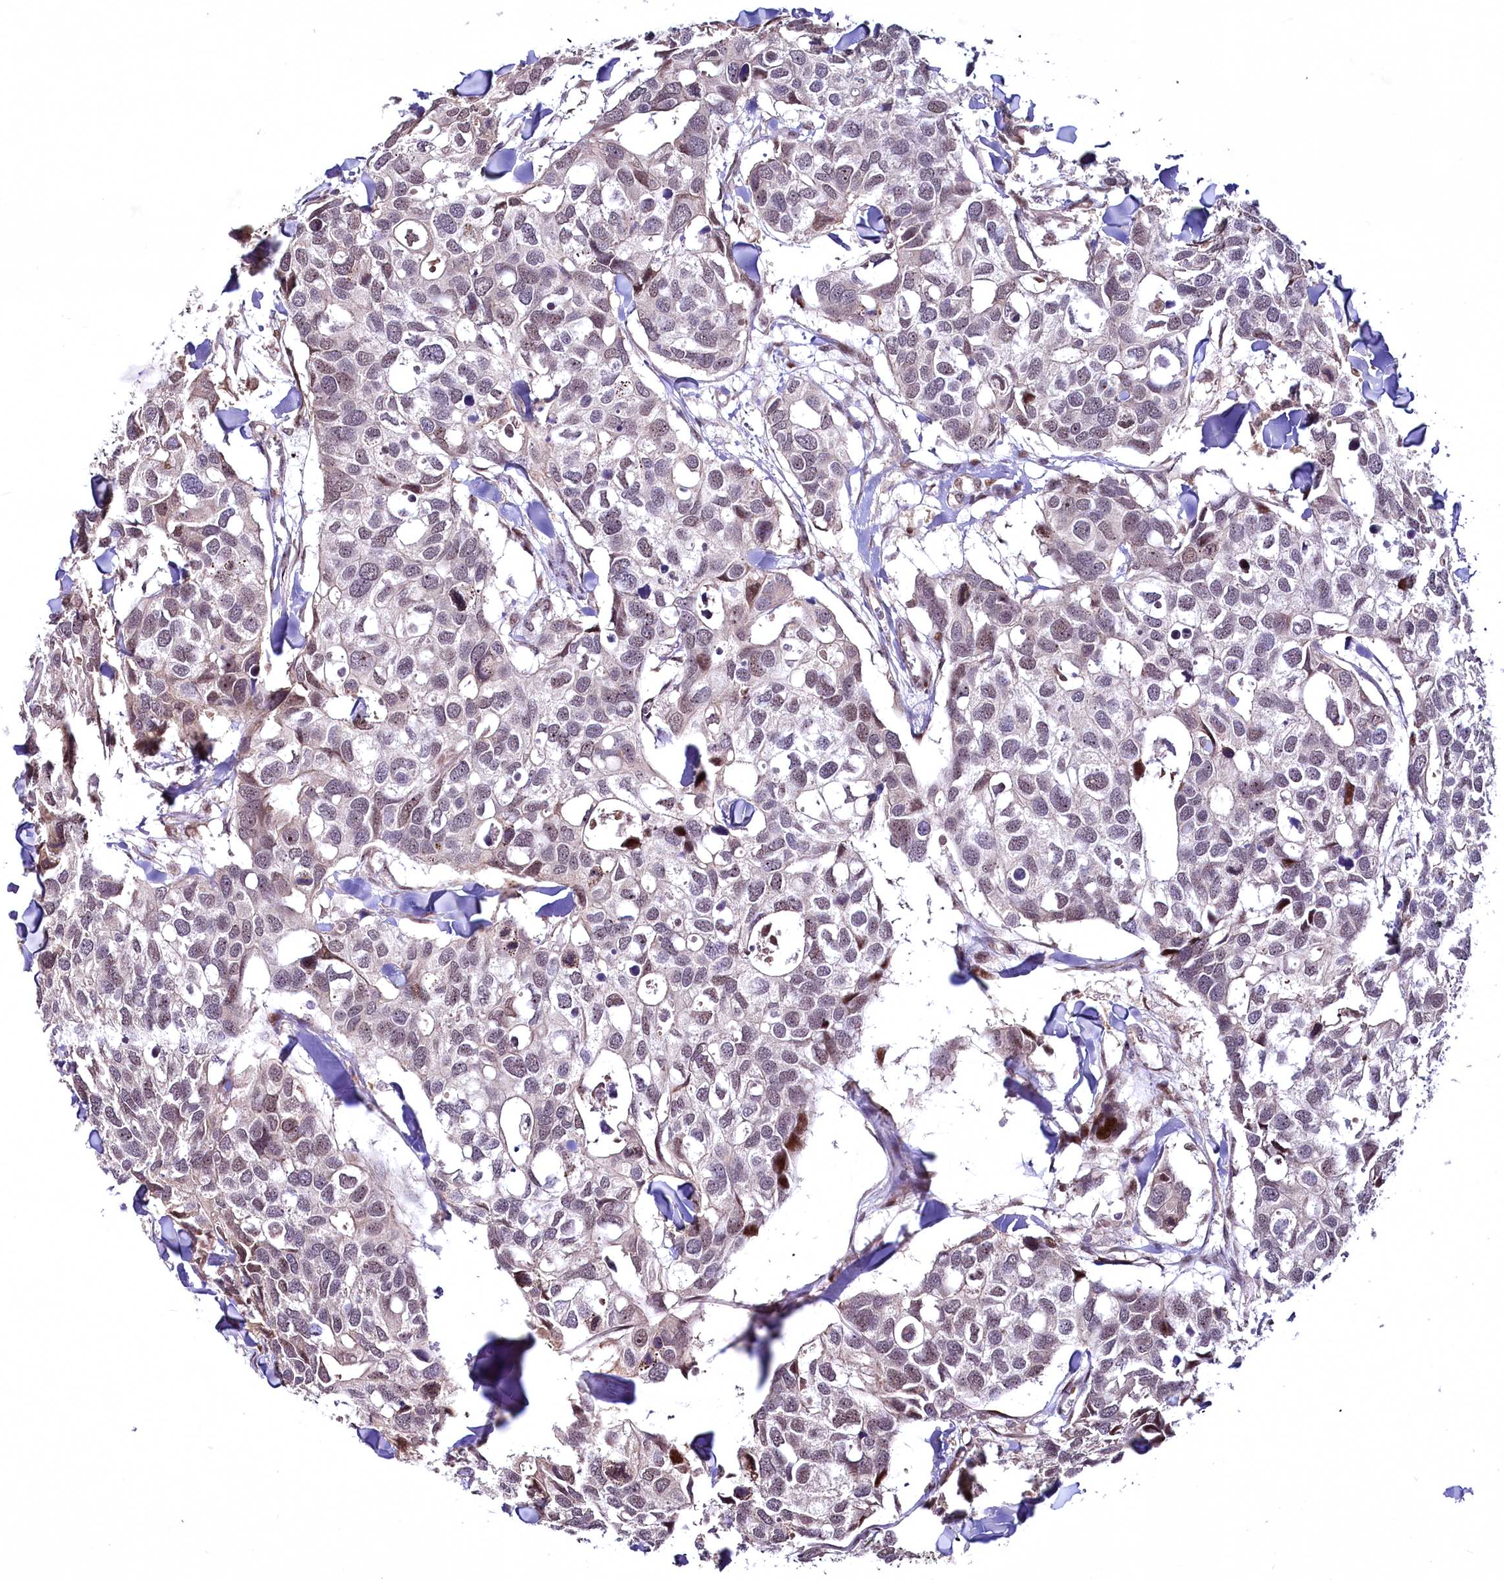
{"staining": {"intensity": "weak", "quantity": "<25%", "location": "nuclear"}, "tissue": "breast cancer", "cell_type": "Tumor cells", "image_type": "cancer", "snomed": [{"axis": "morphology", "description": "Duct carcinoma"}, {"axis": "topography", "description": "Breast"}], "caption": "Immunohistochemical staining of breast invasive ductal carcinoma exhibits no significant staining in tumor cells.", "gene": "N4BP2L1", "patient": {"sex": "female", "age": 83}}